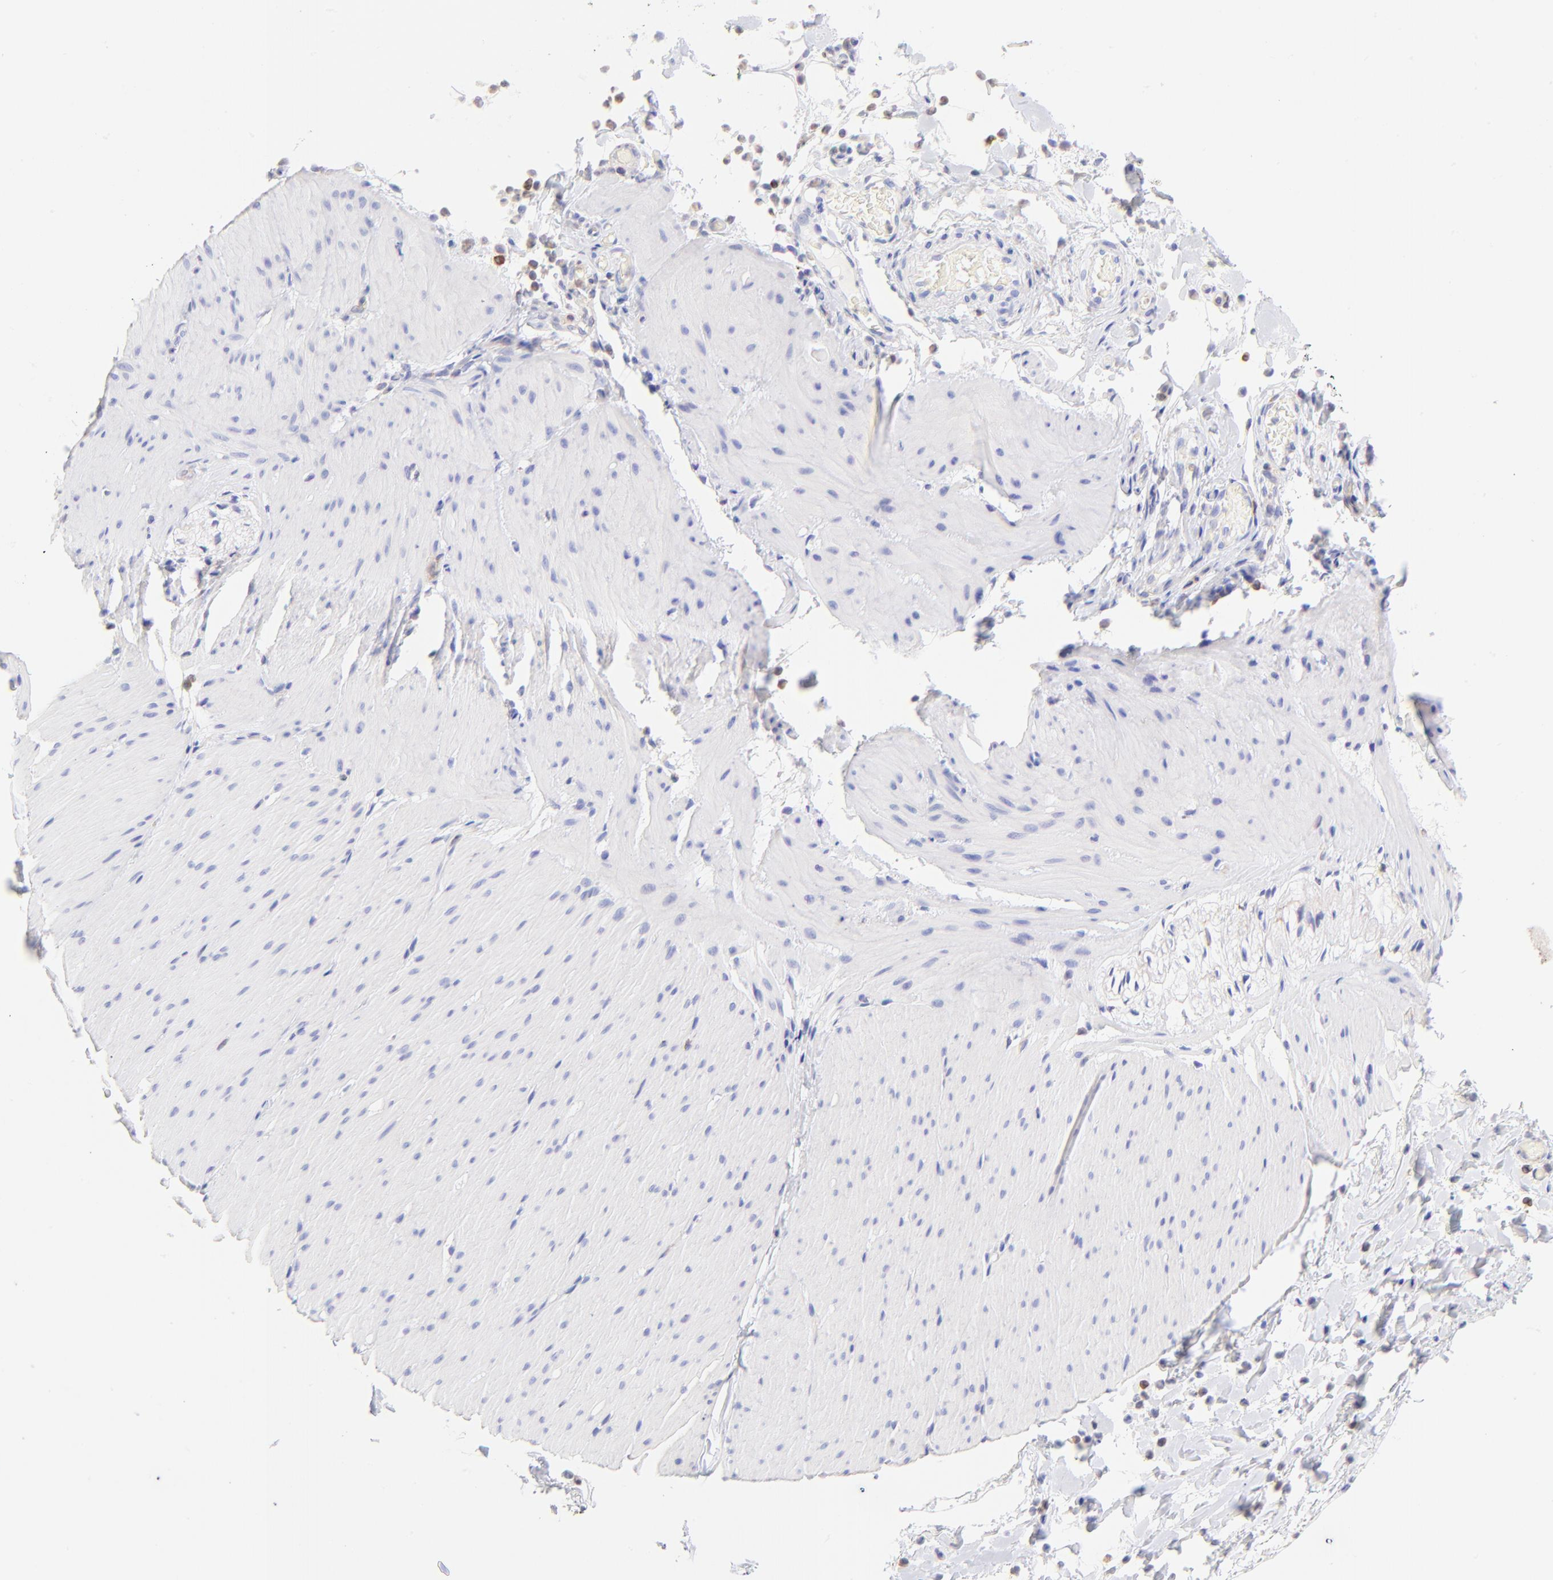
{"staining": {"intensity": "negative", "quantity": "none", "location": "none"}, "tissue": "smooth muscle", "cell_type": "Smooth muscle cells", "image_type": "normal", "snomed": [{"axis": "morphology", "description": "Normal tissue, NOS"}, {"axis": "topography", "description": "Smooth muscle"}, {"axis": "topography", "description": "Colon"}], "caption": "DAB immunohistochemical staining of unremarkable smooth muscle demonstrates no significant positivity in smooth muscle cells.", "gene": "IRAG2", "patient": {"sex": "male", "age": 67}}